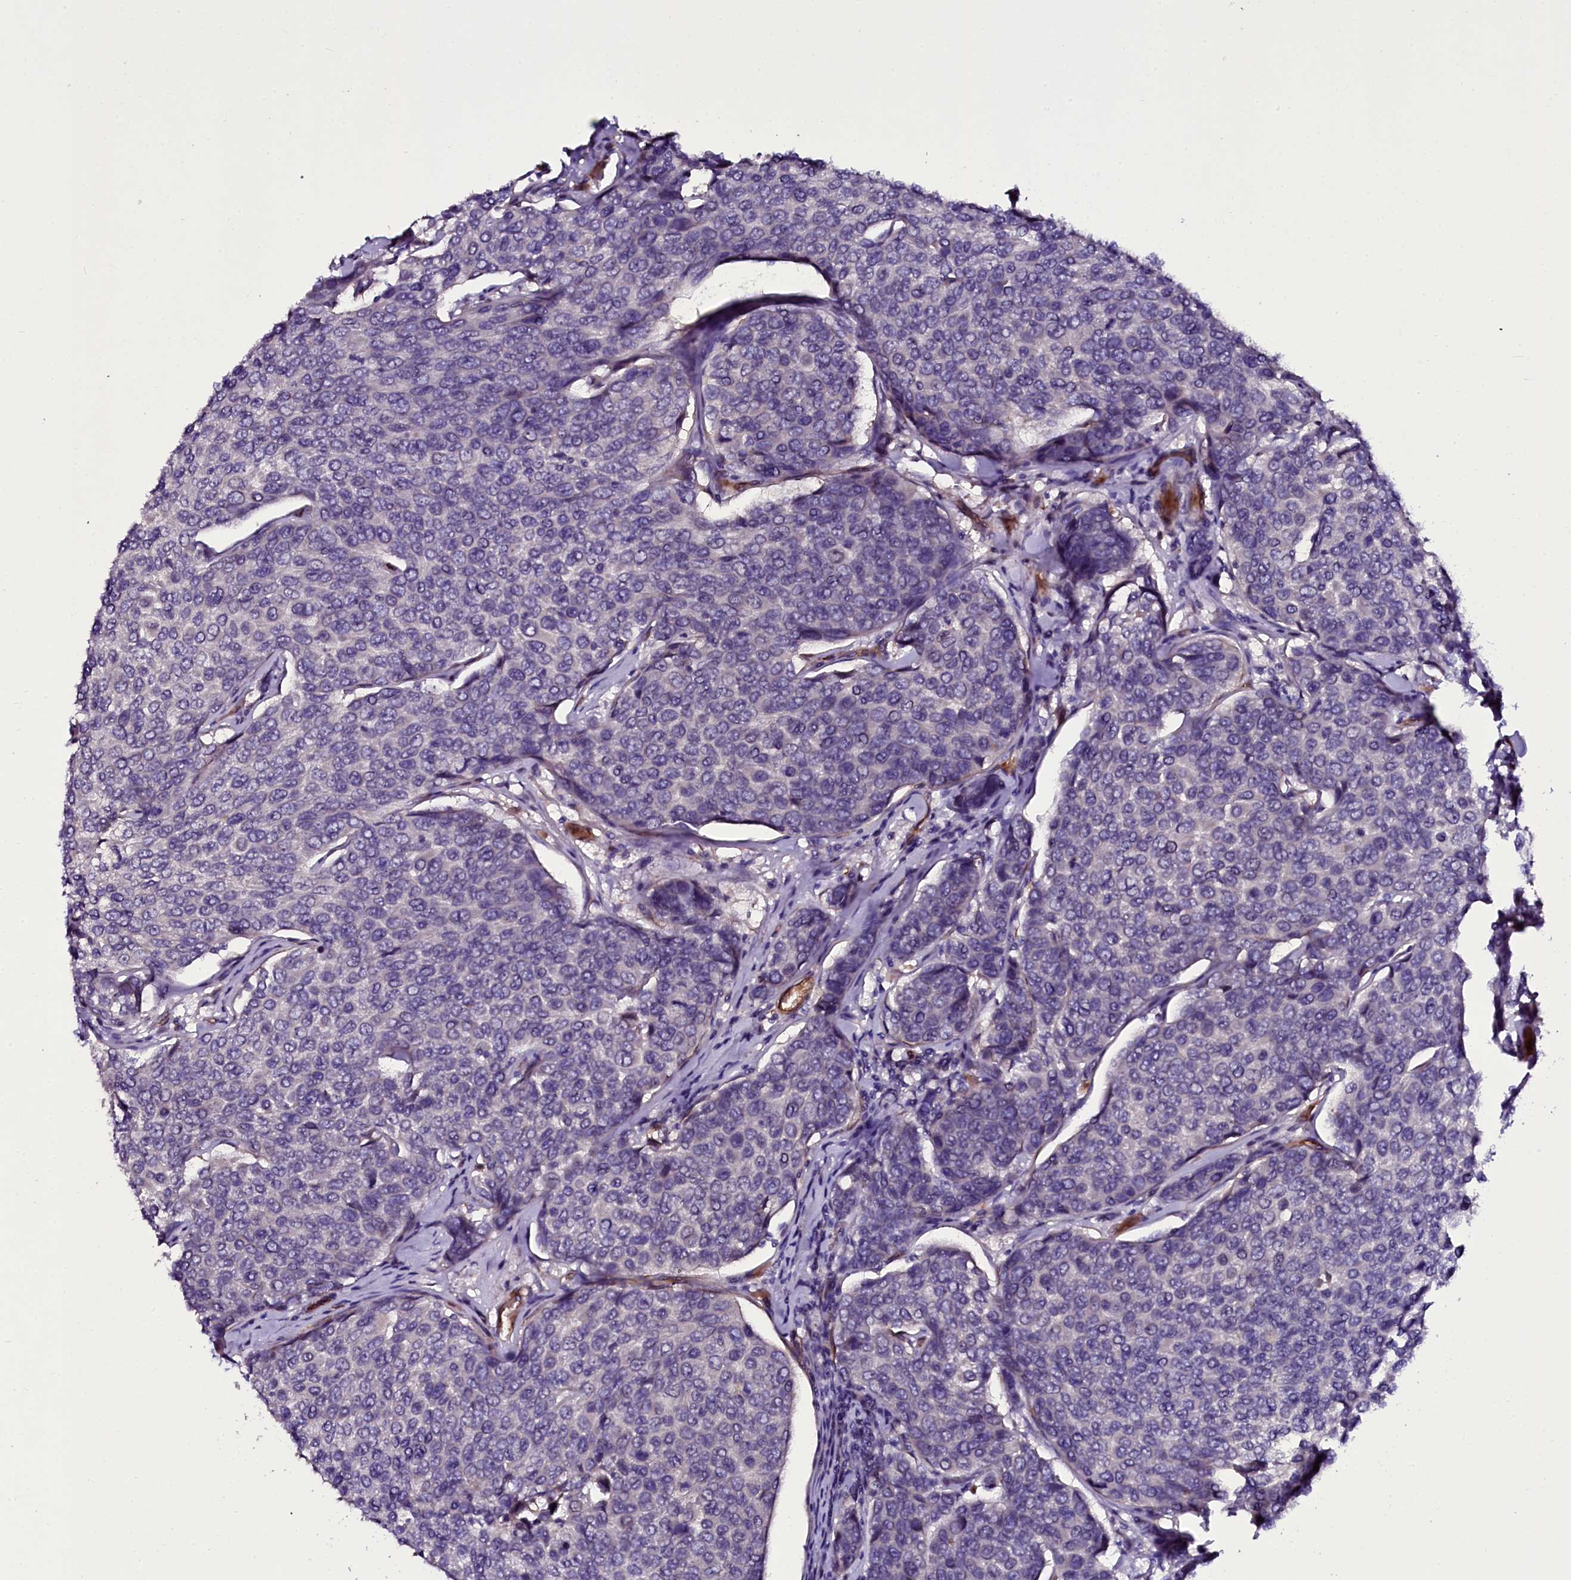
{"staining": {"intensity": "negative", "quantity": "none", "location": "none"}, "tissue": "breast cancer", "cell_type": "Tumor cells", "image_type": "cancer", "snomed": [{"axis": "morphology", "description": "Duct carcinoma"}, {"axis": "topography", "description": "Breast"}], "caption": "Breast cancer was stained to show a protein in brown. There is no significant expression in tumor cells. (Brightfield microscopy of DAB IHC at high magnification).", "gene": "MEX3C", "patient": {"sex": "female", "age": 55}}